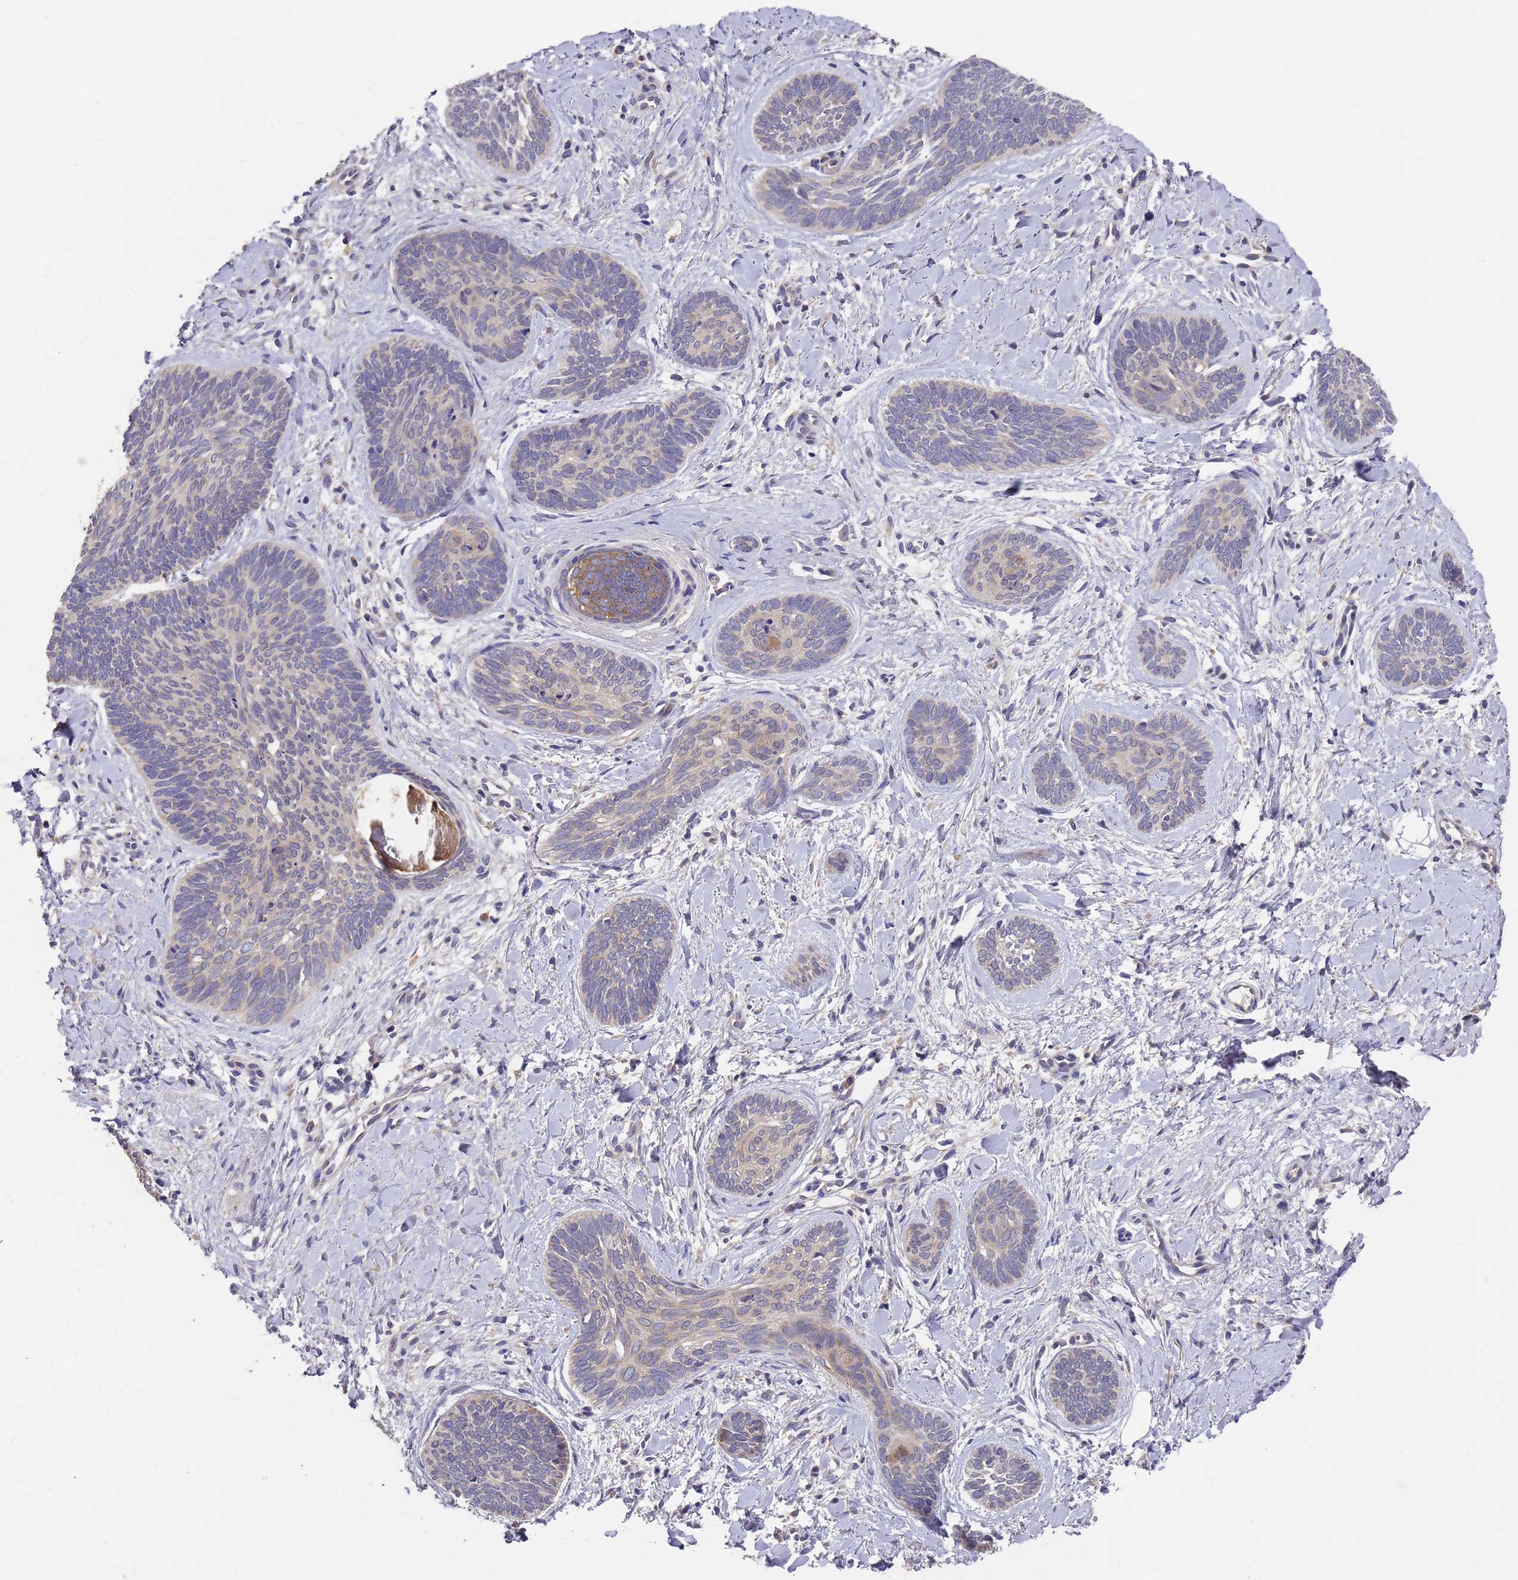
{"staining": {"intensity": "negative", "quantity": "none", "location": "none"}, "tissue": "skin cancer", "cell_type": "Tumor cells", "image_type": "cancer", "snomed": [{"axis": "morphology", "description": "Basal cell carcinoma"}, {"axis": "topography", "description": "Skin"}], "caption": "This is a histopathology image of immunohistochemistry (IHC) staining of skin cancer (basal cell carcinoma), which shows no staining in tumor cells.", "gene": "DCAF12L2", "patient": {"sex": "female", "age": 81}}